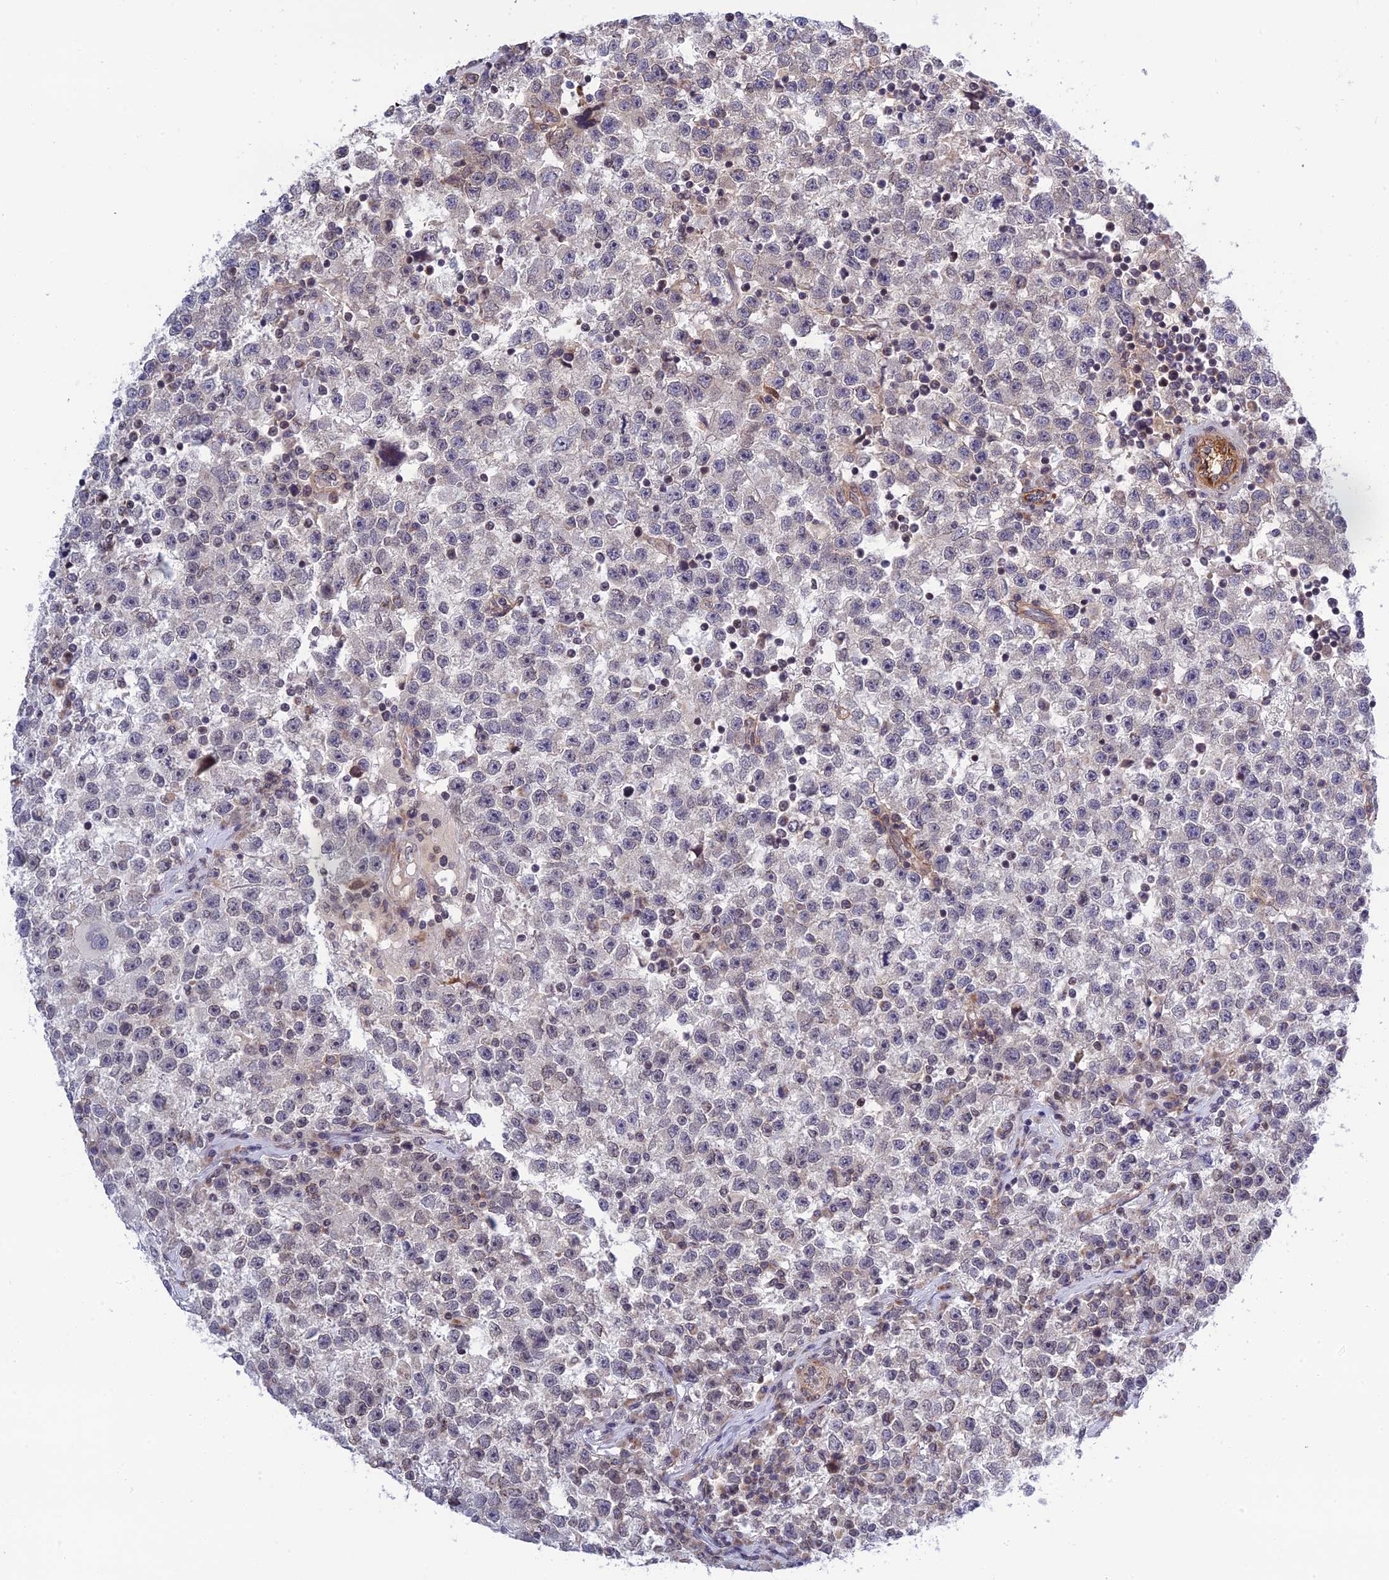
{"staining": {"intensity": "weak", "quantity": "<25%", "location": "nuclear"}, "tissue": "testis cancer", "cell_type": "Tumor cells", "image_type": "cancer", "snomed": [{"axis": "morphology", "description": "Seminoma, NOS"}, {"axis": "topography", "description": "Testis"}], "caption": "A photomicrograph of testis cancer stained for a protein demonstrates no brown staining in tumor cells.", "gene": "REXO1", "patient": {"sex": "male", "age": 22}}